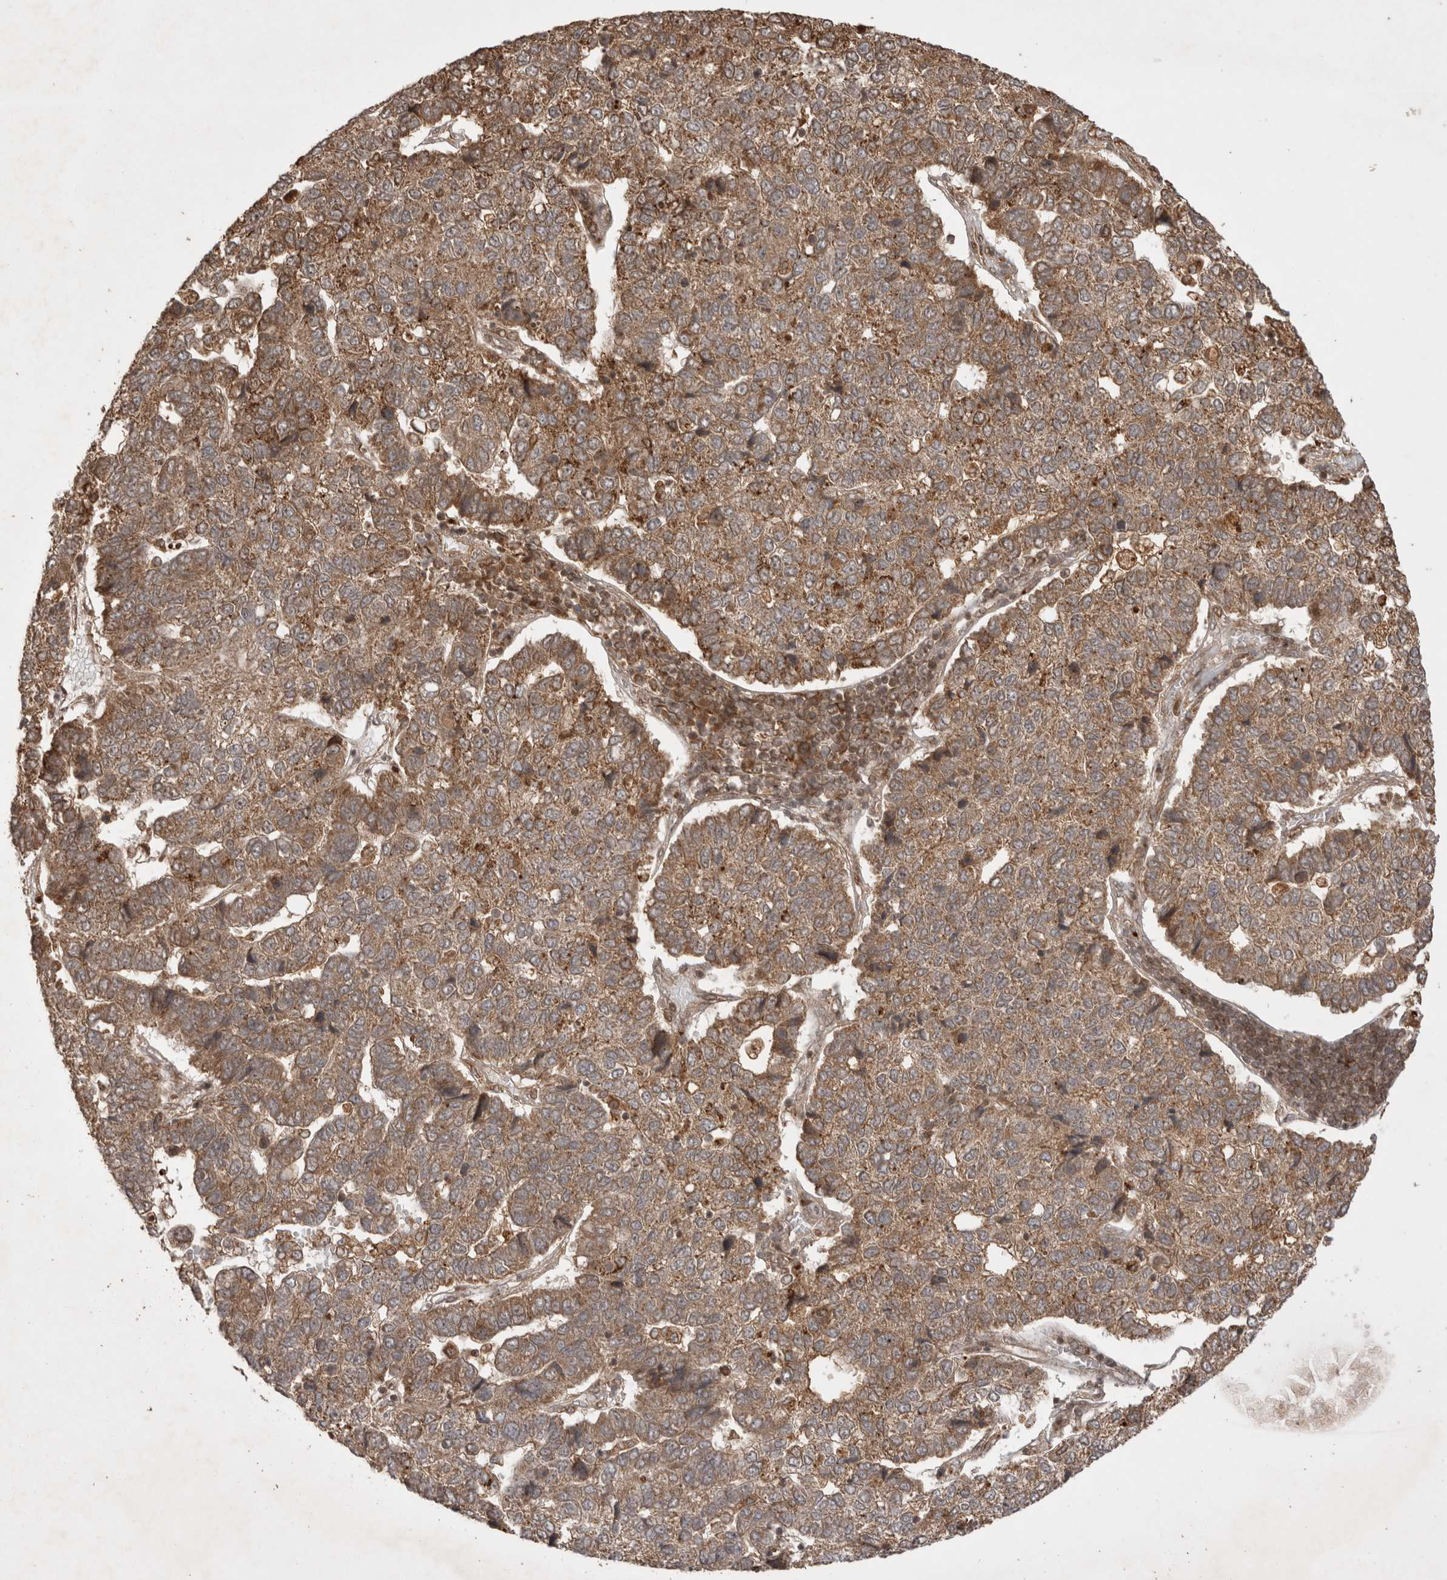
{"staining": {"intensity": "moderate", "quantity": ">75%", "location": "cytoplasmic/membranous"}, "tissue": "pancreatic cancer", "cell_type": "Tumor cells", "image_type": "cancer", "snomed": [{"axis": "morphology", "description": "Adenocarcinoma, NOS"}, {"axis": "topography", "description": "Pancreas"}], "caption": "Immunohistochemical staining of pancreatic cancer displays medium levels of moderate cytoplasmic/membranous staining in about >75% of tumor cells. Nuclei are stained in blue.", "gene": "FAM221A", "patient": {"sex": "female", "age": 61}}